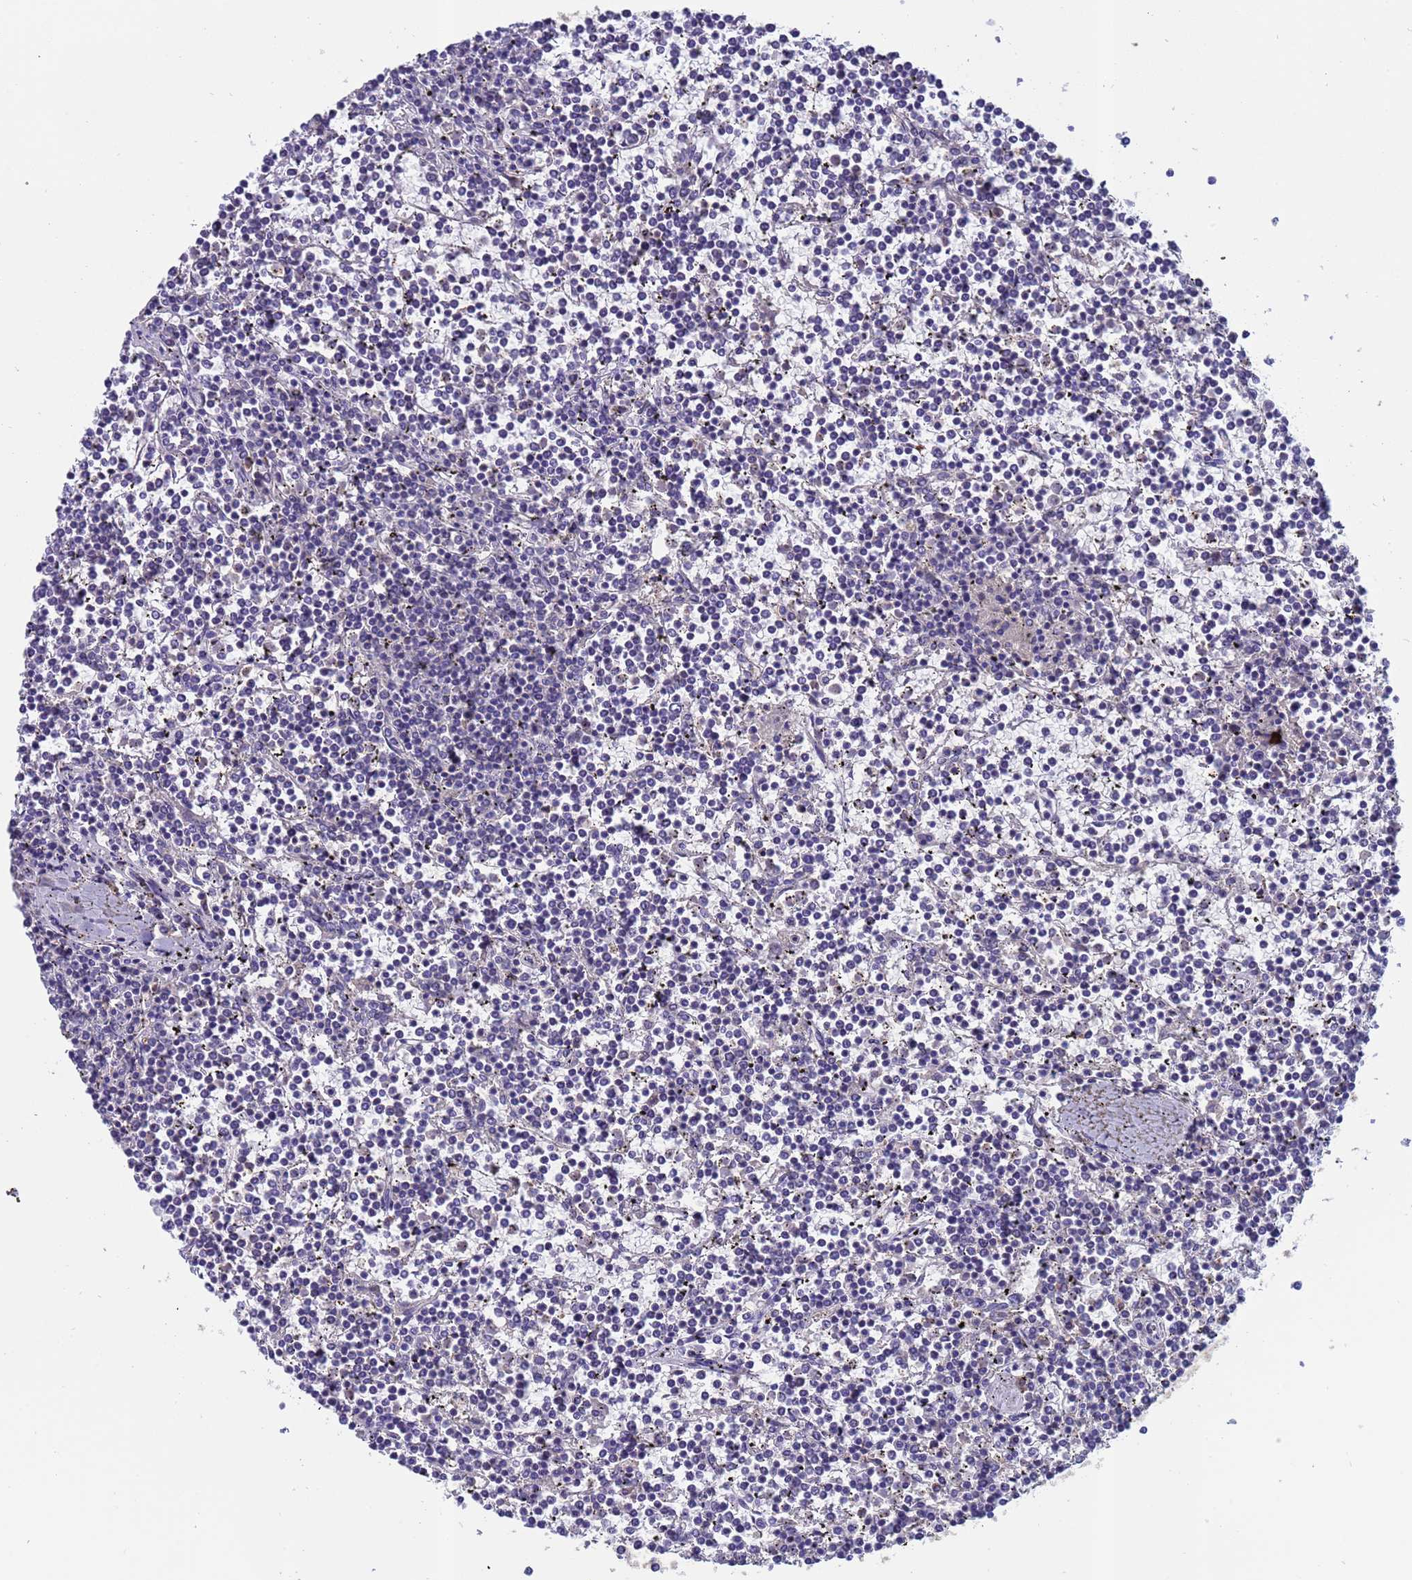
{"staining": {"intensity": "negative", "quantity": "none", "location": "none"}, "tissue": "lymphoma", "cell_type": "Tumor cells", "image_type": "cancer", "snomed": [{"axis": "morphology", "description": "Malignant lymphoma, non-Hodgkin's type, Low grade"}, {"axis": "topography", "description": "Spleen"}], "caption": "Histopathology image shows no significant protein expression in tumor cells of lymphoma.", "gene": "ZNF248", "patient": {"sex": "female", "age": 19}}